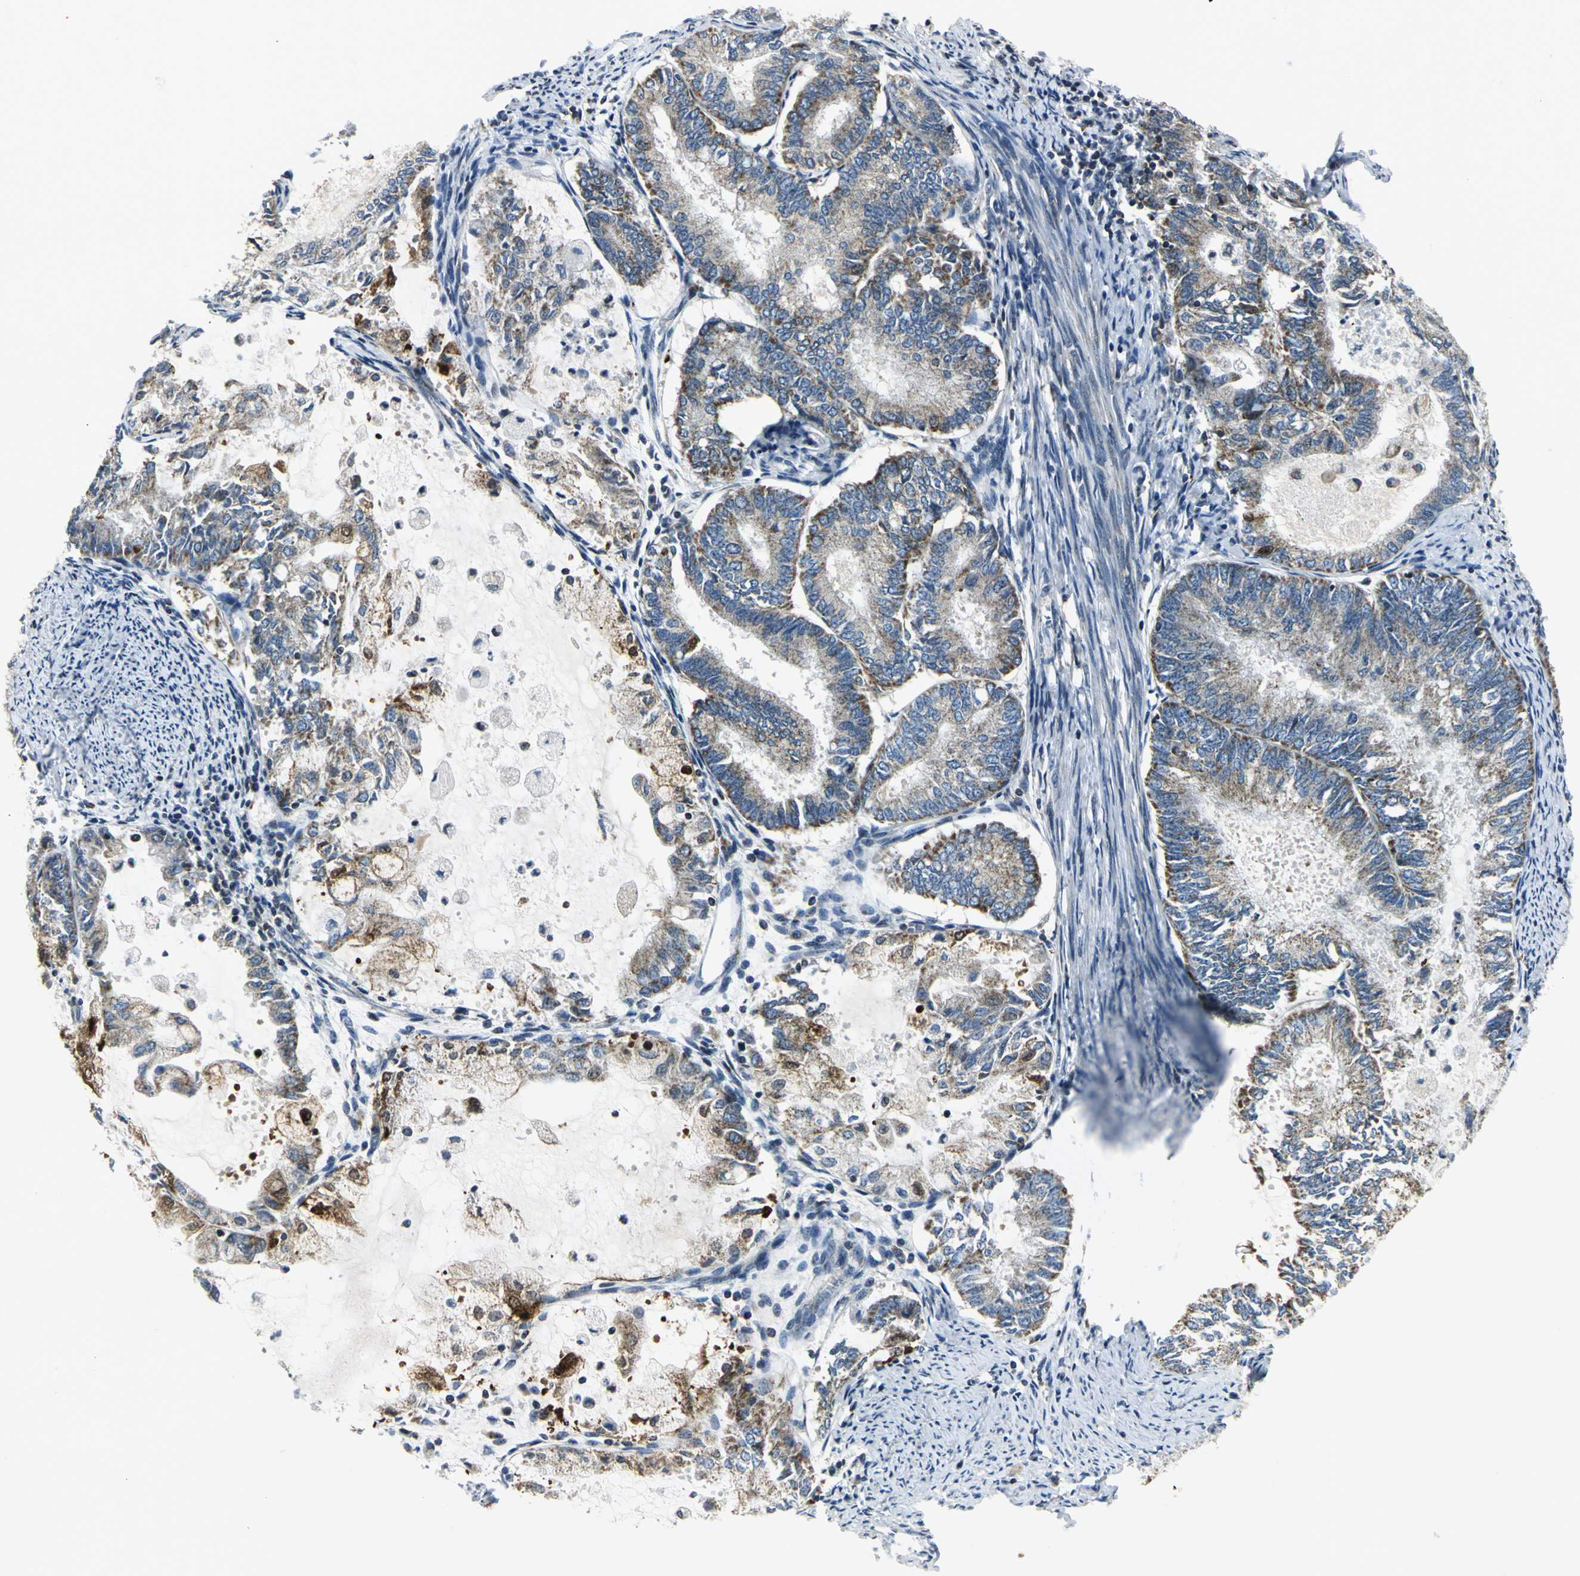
{"staining": {"intensity": "moderate", "quantity": "25%-75%", "location": "cytoplasmic/membranous"}, "tissue": "endometrial cancer", "cell_type": "Tumor cells", "image_type": "cancer", "snomed": [{"axis": "morphology", "description": "Adenocarcinoma, NOS"}, {"axis": "topography", "description": "Endometrium"}], "caption": "A brown stain highlights moderate cytoplasmic/membranous staining of a protein in human endometrial adenocarcinoma tumor cells.", "gene": "USP40", "patient": {"sex": "female", "age": 86}}